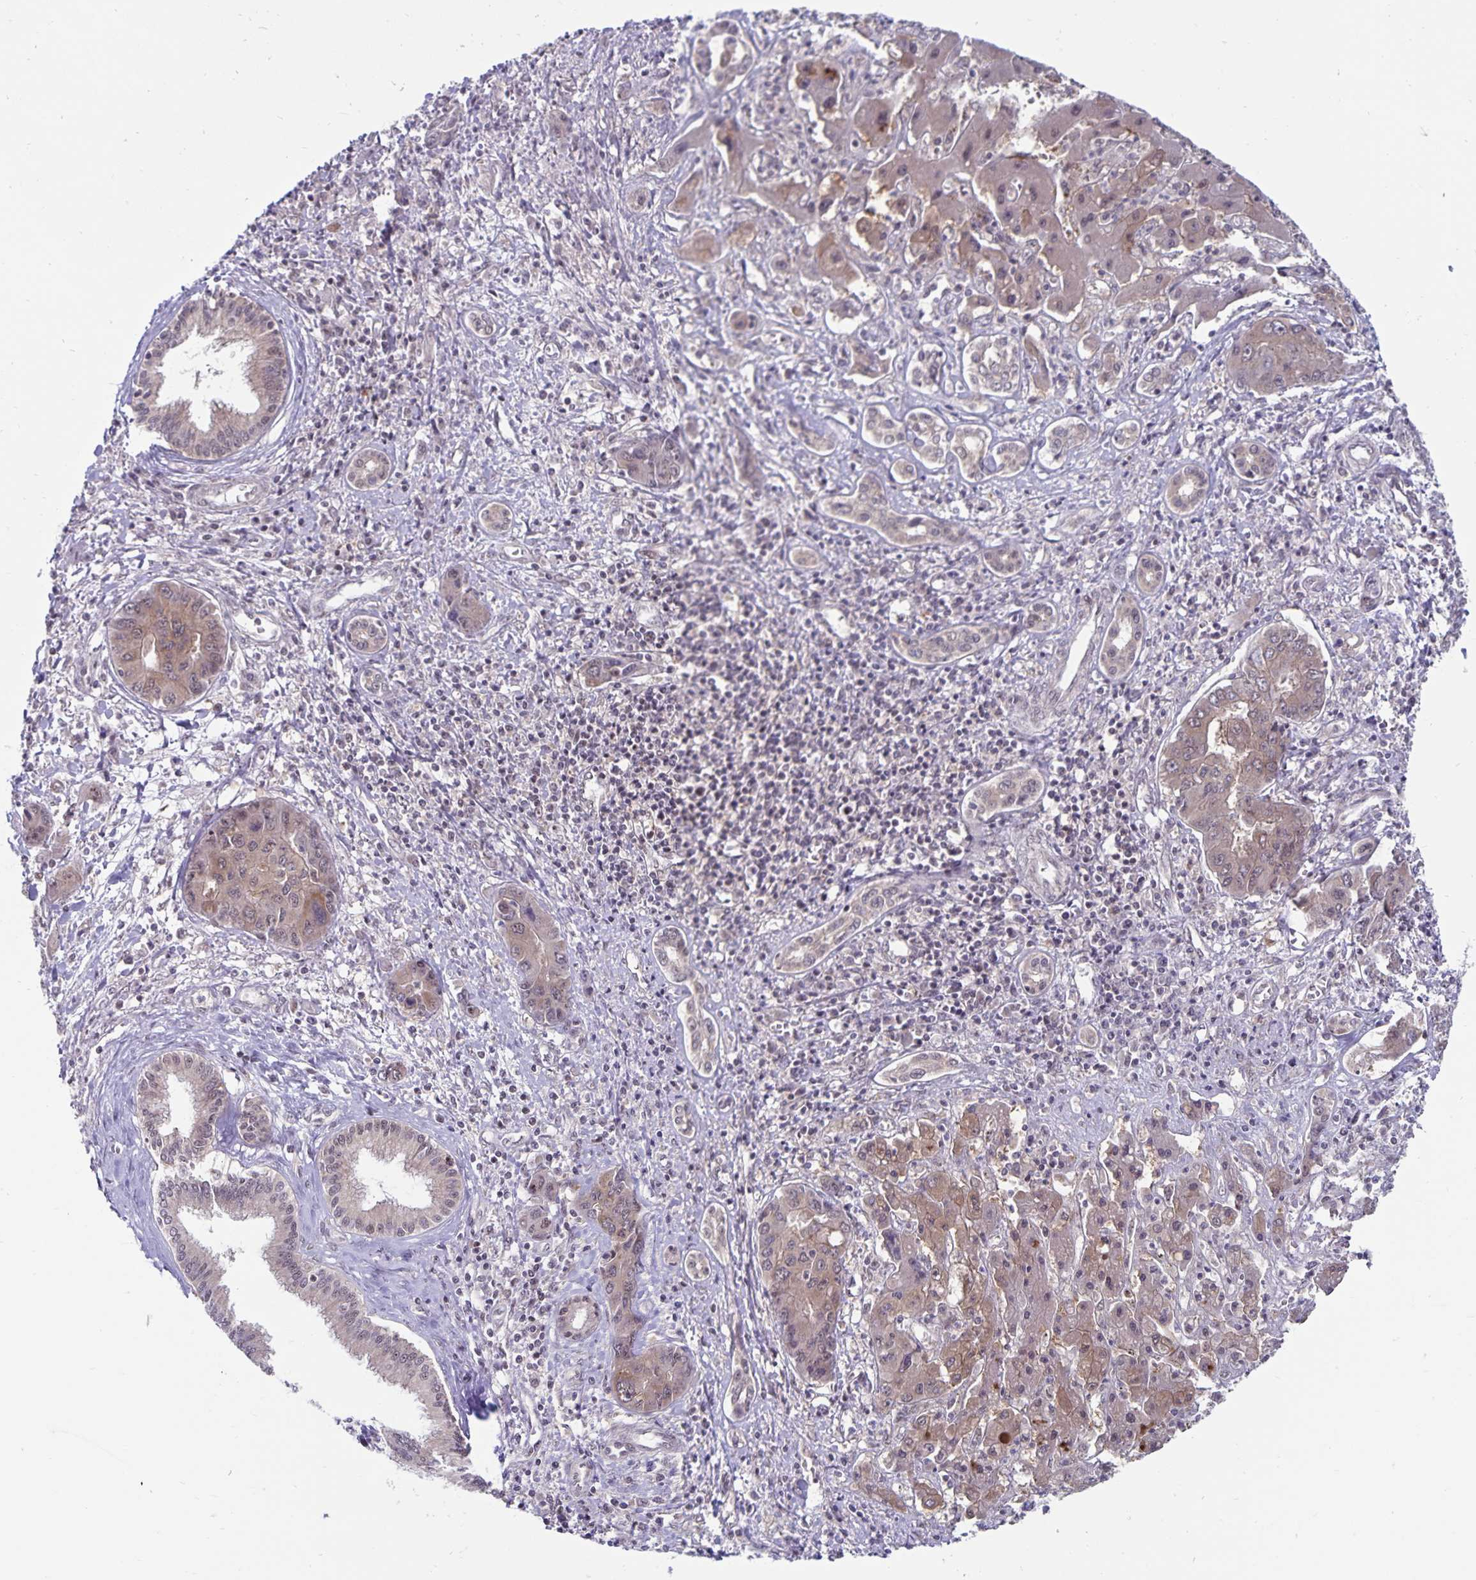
{"staining": {"intensity": "weak", "quantity": ">75%", "location": "cytoplasmic/membranous,nuclear"}, "tissue": "liver cancer", "cell_type": "Tumor cells", "image_type": "cancer", "snomed": [{"axis": "morphology", "description": "Cholangiocarcinoma"}, {"axis": "topography", "description": "Liver"}], "caption": "Liver cancer (cholangiocarcinoma) stained with immunohistochemistry reveals weak cytoplasmic/membranous and nuclear expression in approximately >75% of tumor cells.", "gene": "EXOC6B", "patient": {"sex": "male", "age": 67}}